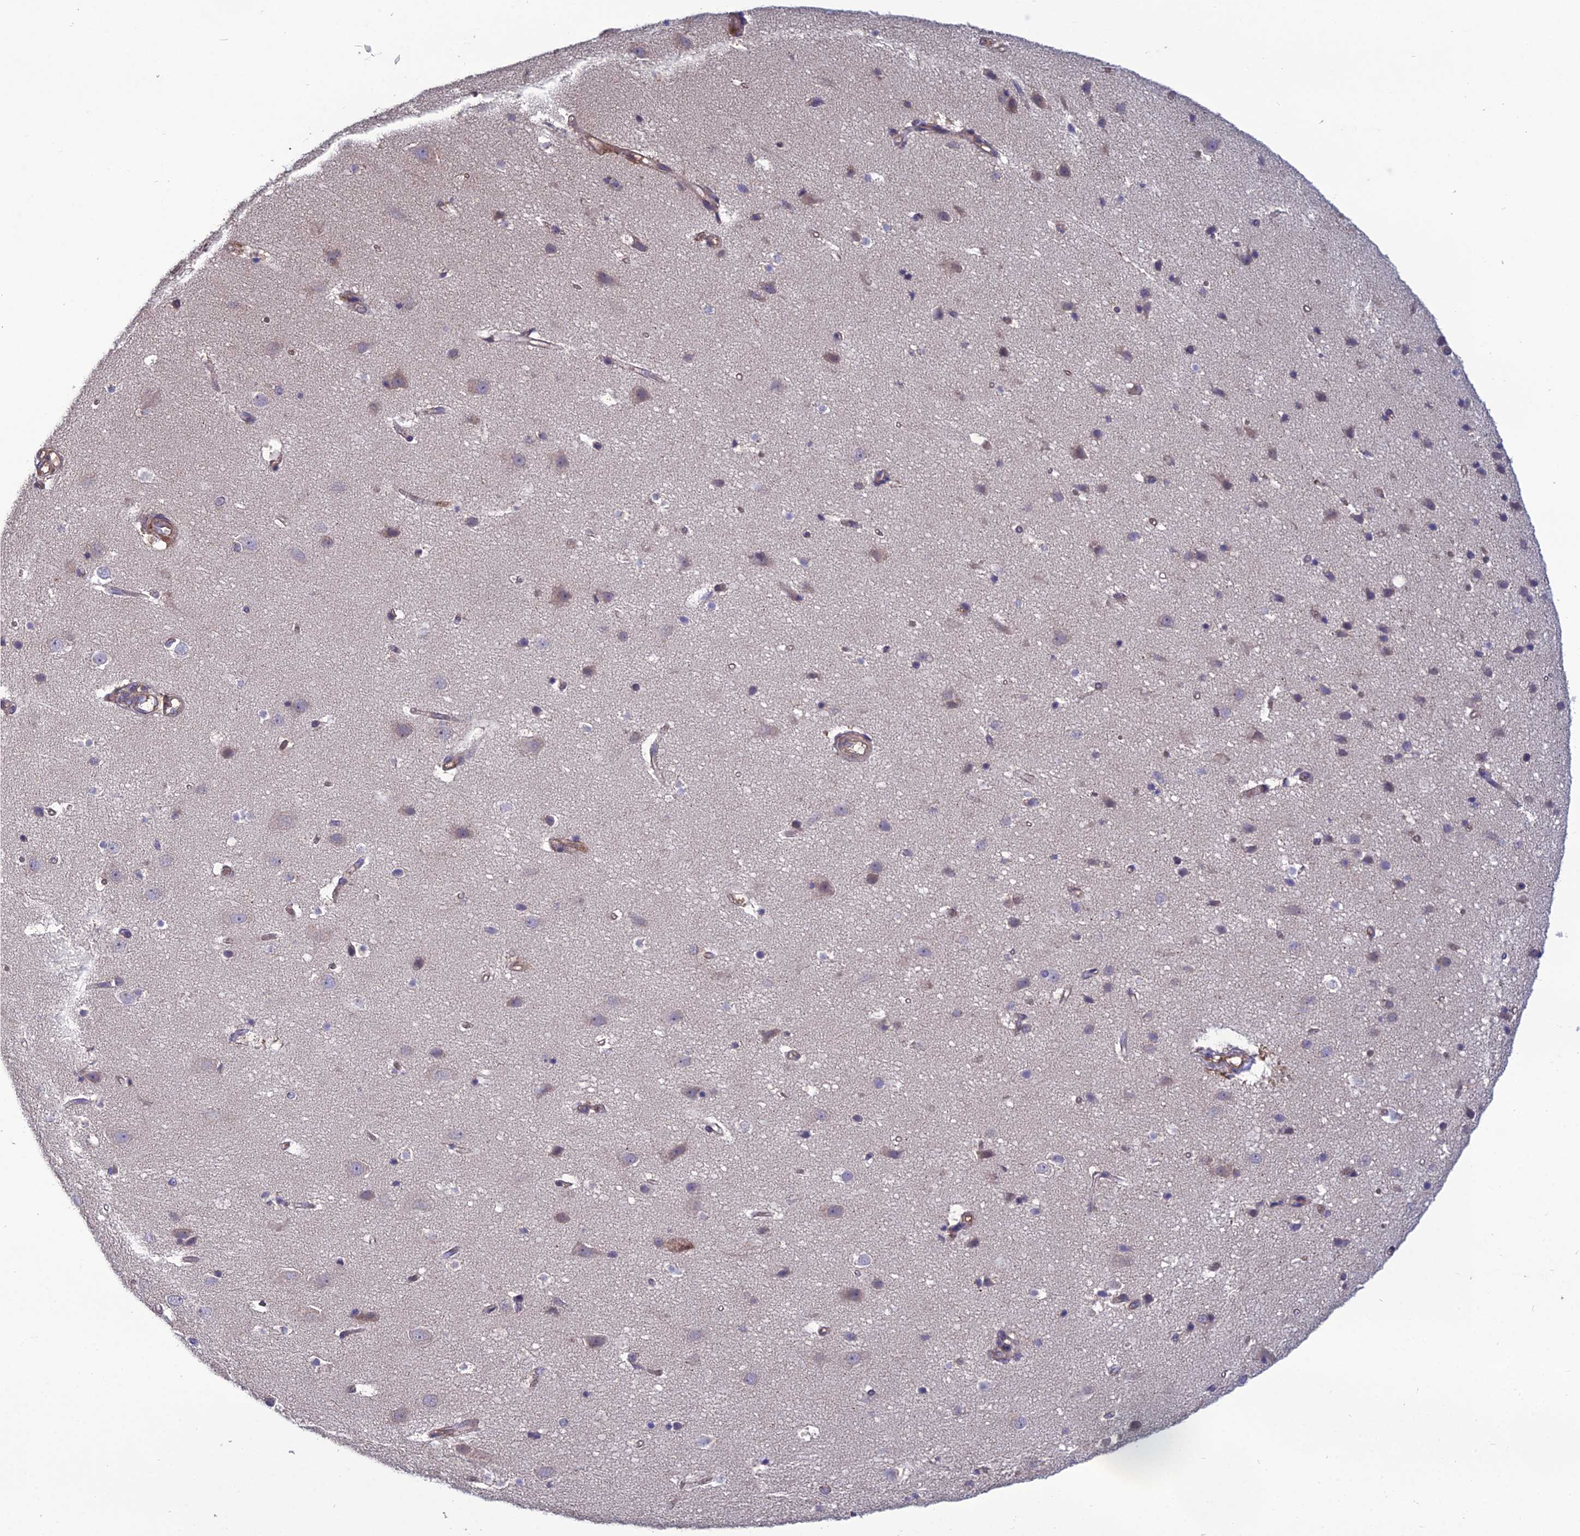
{"staining": {"intensity": "moderate", "quantity": ">75%", "location": "cytoplasmic/membranous"}, "tissue": "cerebral cortex", "cell_type": "Endothelial cells", "image_type": "normal", "snomed": [{"axis": "morphology", "description": "Normal tissue, NOS"}, {"axis": "topography", "description": "Cerebral cortex"}], "caption": "DAB (3,3'-diaminobenzidine) immunohistochemical staining of normal human cerebral cortex reveals moderate cytoplasmic/membranous protein staining in approximately >75% of endothelial cells. (Stains: DAB in brown, nuclei in blue, Microscopy: brightfield microscopy at high magnification).", "gene": "GALR2", "patient": {"sex": "male", "age": 54}}